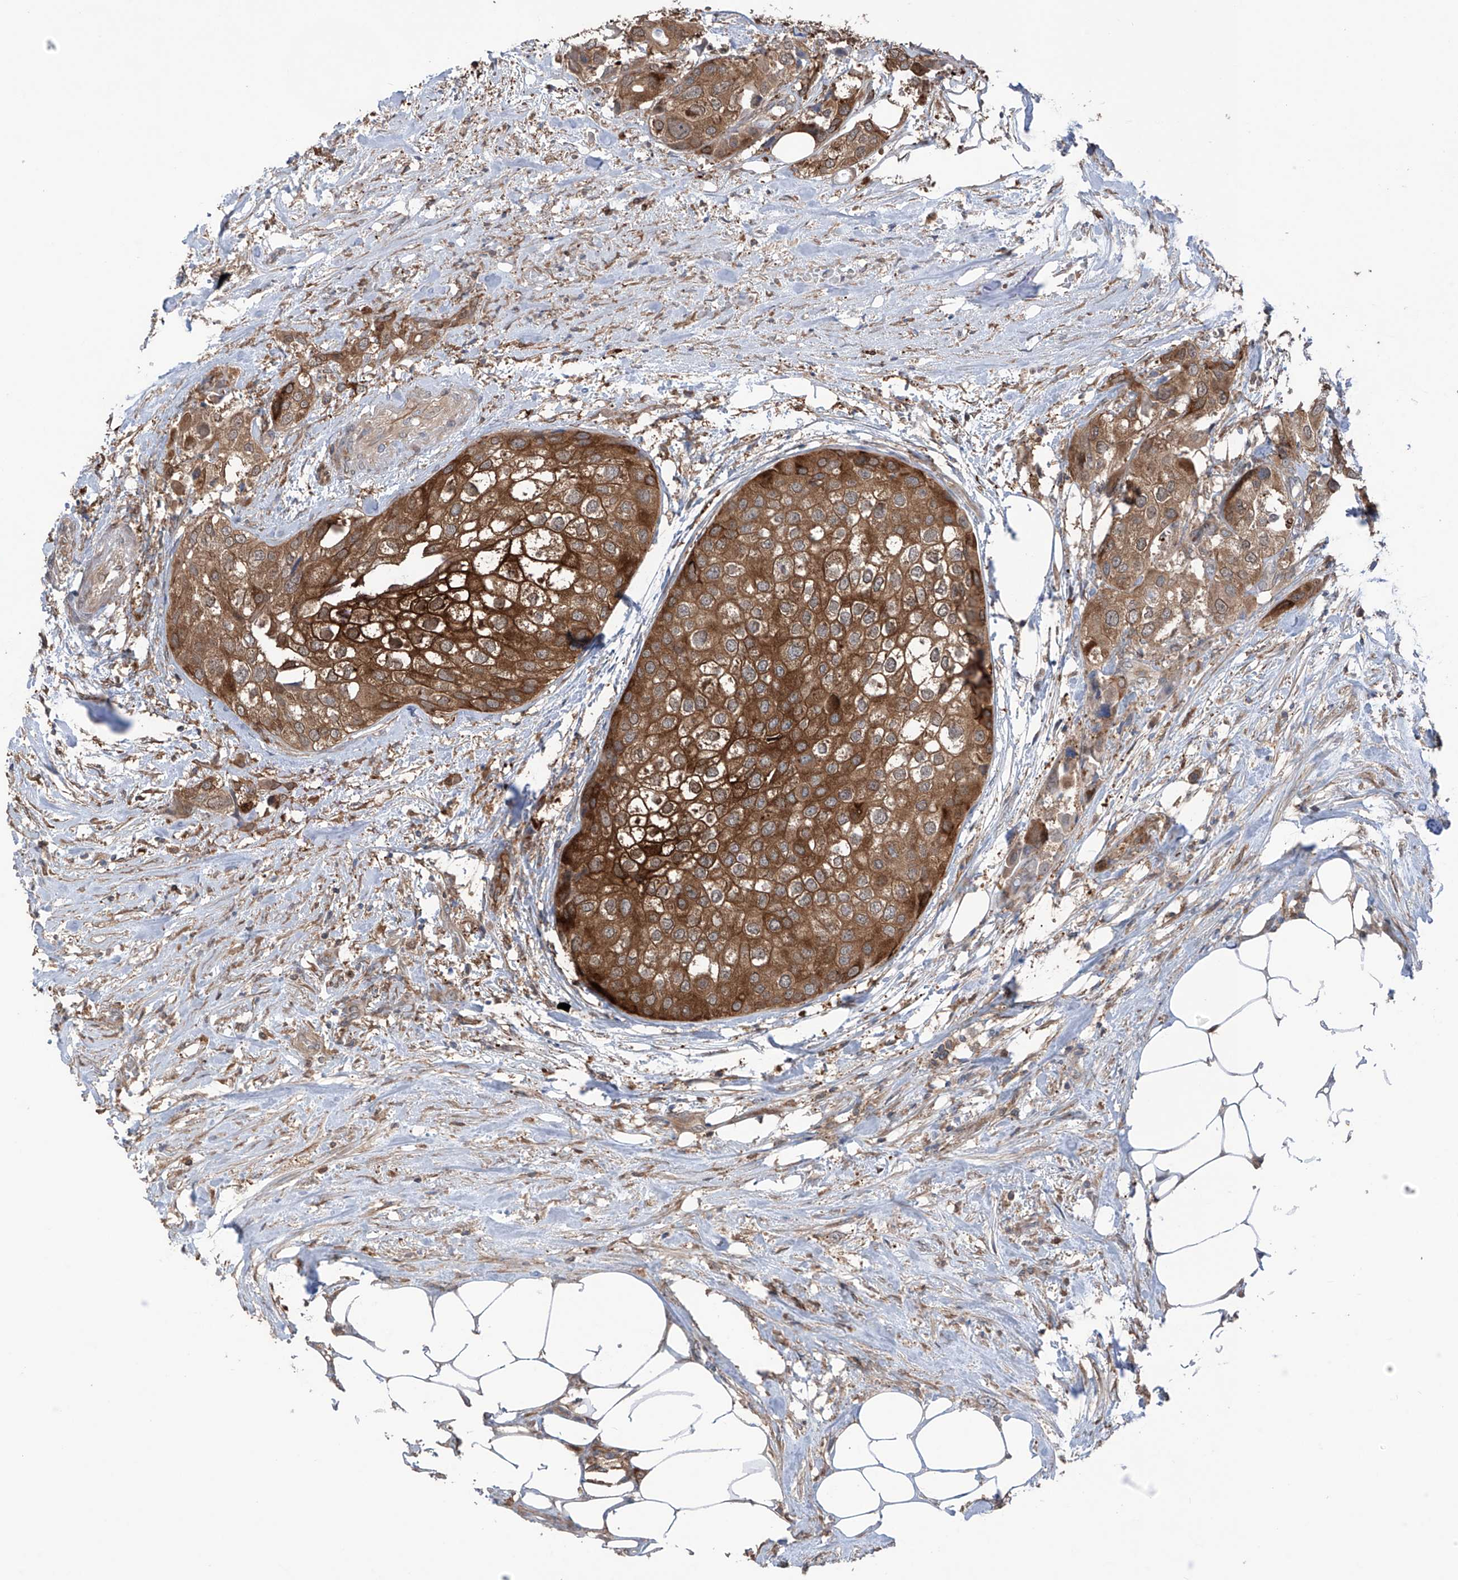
{"staining": {"intensity": "strong", "quantity": ">75%", "location": "cytoplasmic/membranous"}, "tissue": "urothelial cancer", "cell_type": "Tumor cells", "image_type": "cancer", "snomed": [{"axis": "morphology", "description": "Urothelial carcinoma, High grade"}, {"axis": "topography", "description": "Urinary bladder"}], "caption": "IHC of urothelial cancer displays high levels of strong cytoplasmic/membranous expression in approximately >75% of tumor cells.", "gene": "SAMD3", "patient": {"sex": "male", "age": 64}}